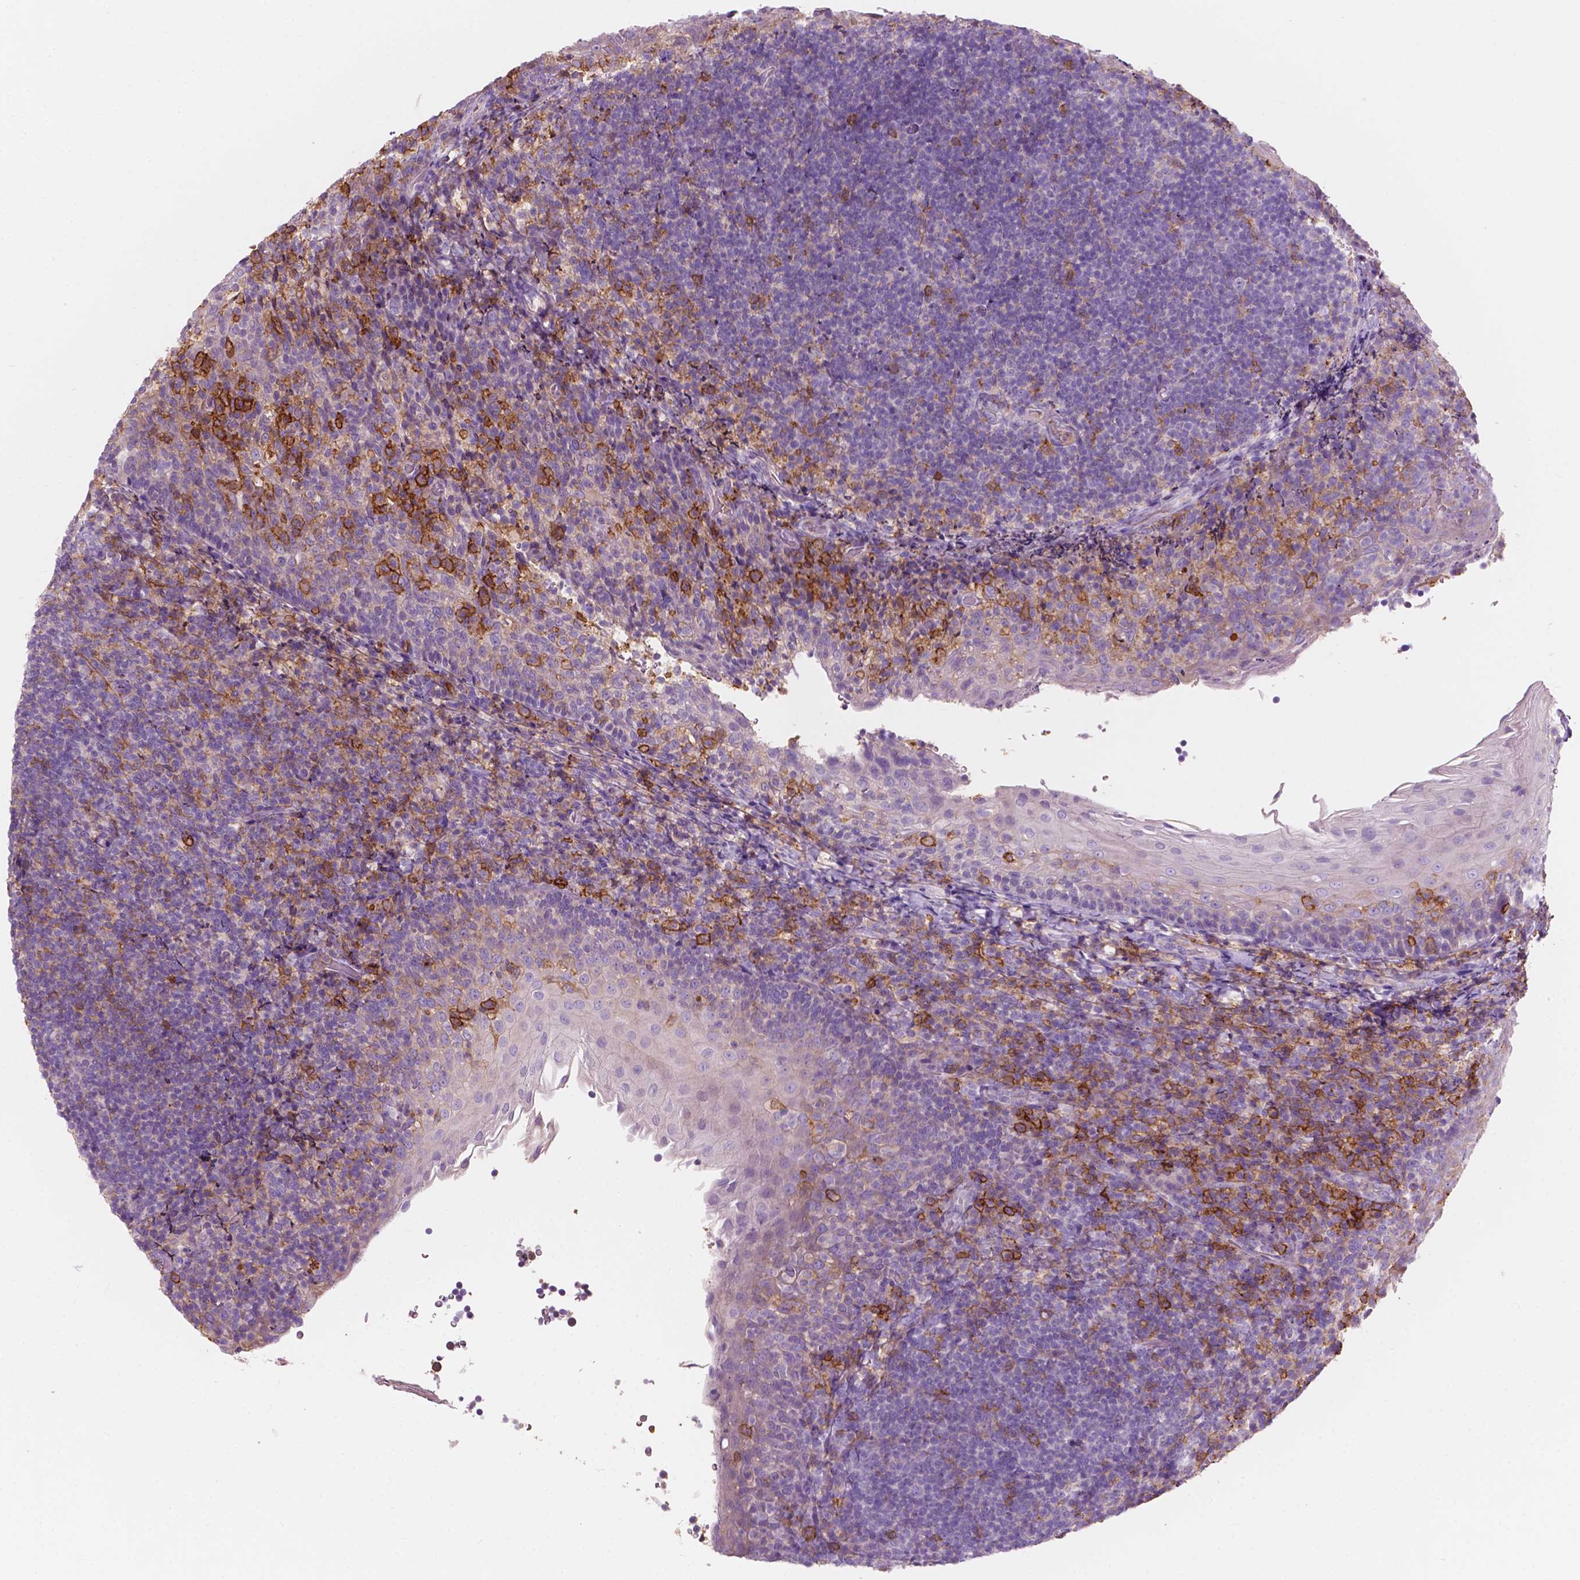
{"staining": {"intensity": "moderate", "quantity": "<25%", "location": "cytoplasmic/membranous"}, "tissue": "tonsil", "cell_type": "Germinal center cells", "image_type": "normal", "snomed": [{"axis": "morphology", "description": "Normal tissue, NOS"}, {"axis": "topography", "description": "Tonsil"}], "caption": "This micrograph exhibits immunohistochemistry (IHC) staining of unremarkable tonsil, with low moderate cytoplasmic/membranous staining in about <25% of germinal center cells.", "gene": "SEMA4A", "patient": {"sex": "female", "age": 10}}